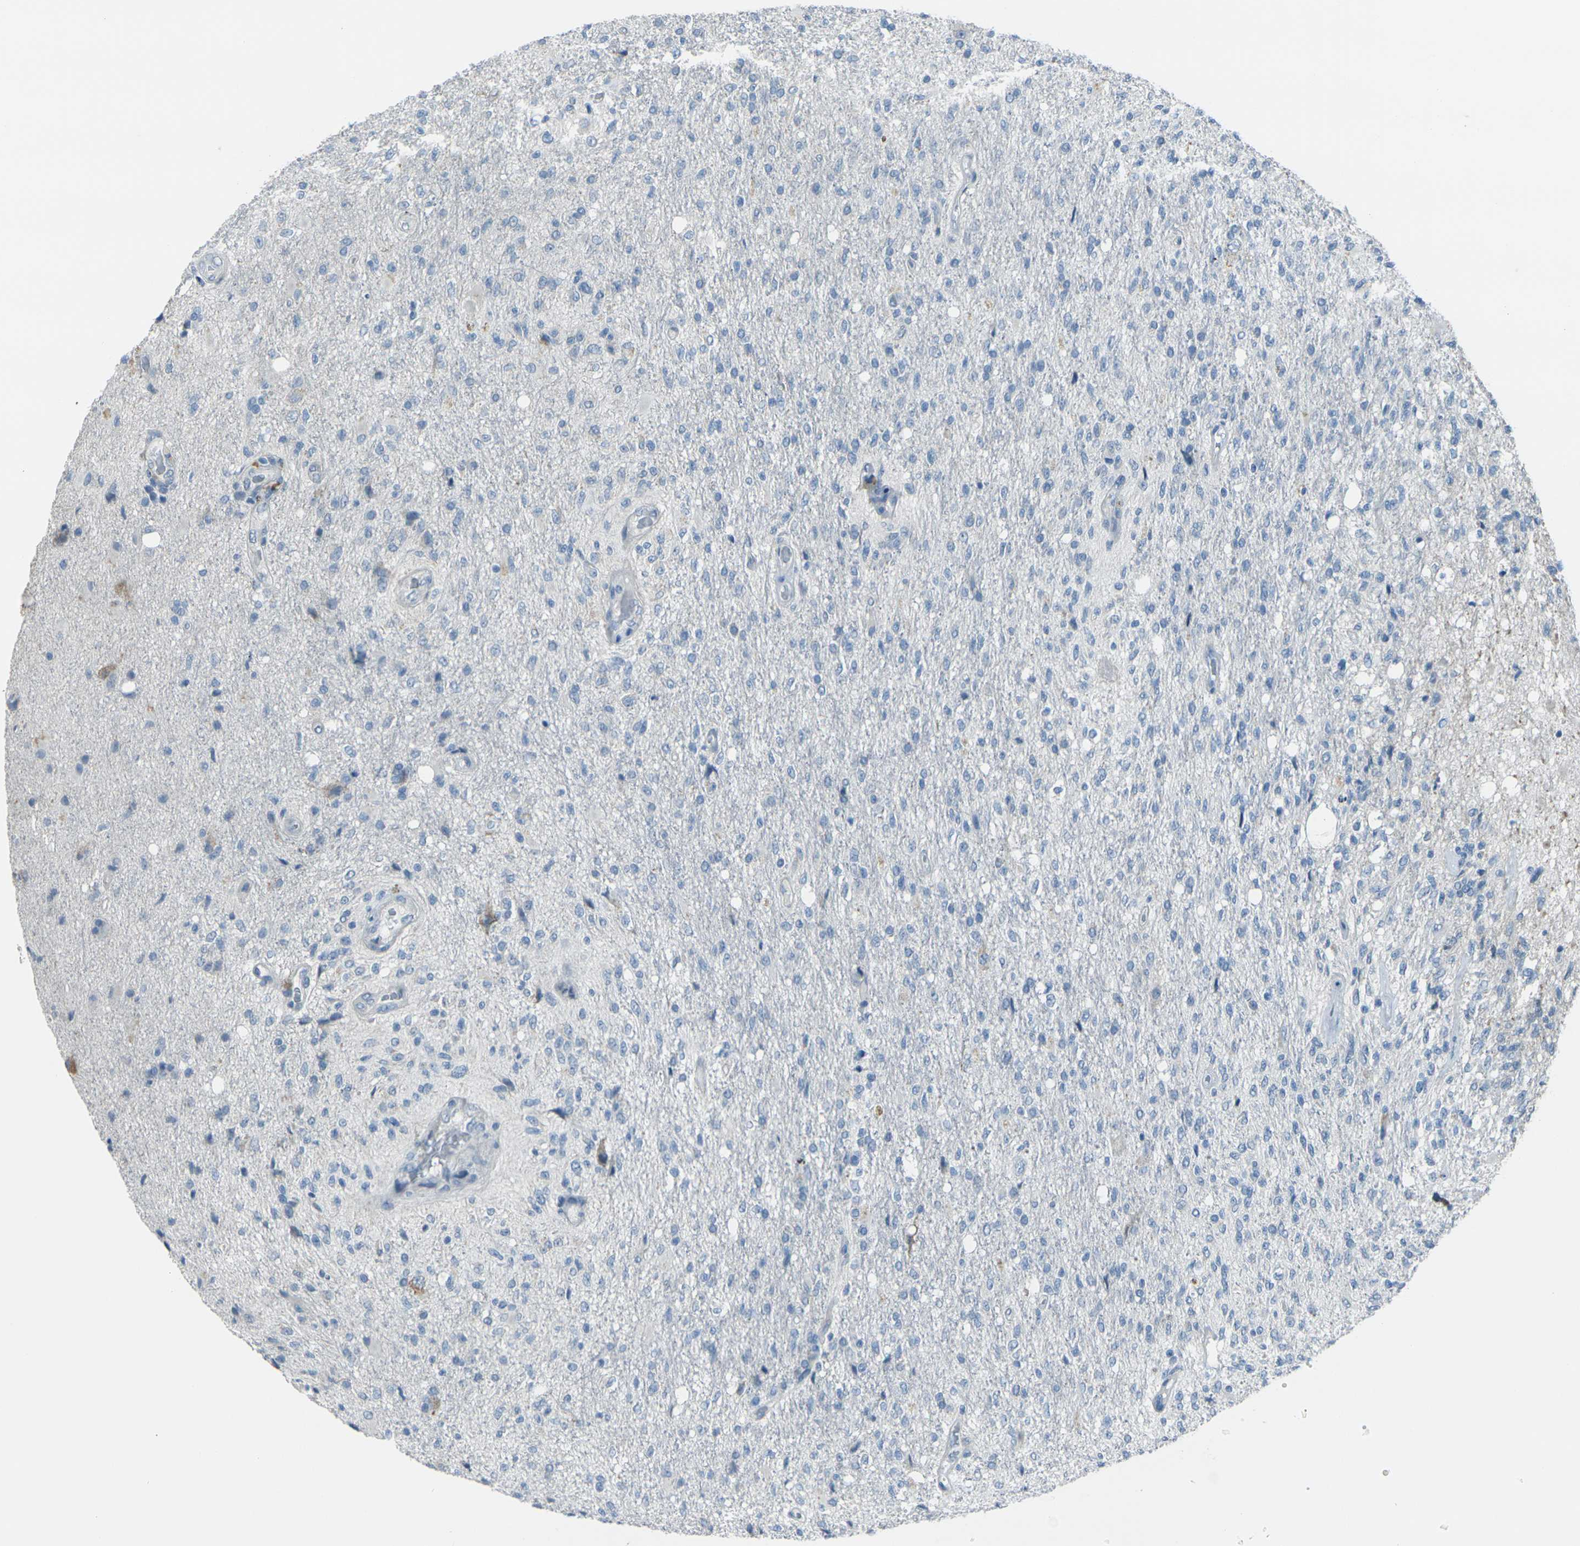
{"staining": {"intensity": "negative", "quantity": "none", "location": "none"}, "tissue": "glioma", "cell_type": "Tumor cells", "image_type": "cancer", "snomed": [{"axis": "morphology", "description": "Normal tissue, NOS"}, {"axis": "morphology", "description": "Glioma, malignant, High grade"}, {"axis": "topography", "description": "Cerebral cortex"}], "caption": "Photomicrograph shows no significant protein staining in tumor cells of malignant glioma (high-grade). (DAB immunohistochemistry visualized using brightfield microscopy, high magnification).", "gene": "ANKRD46", "patient": {"sex": "male", "age": 77}}